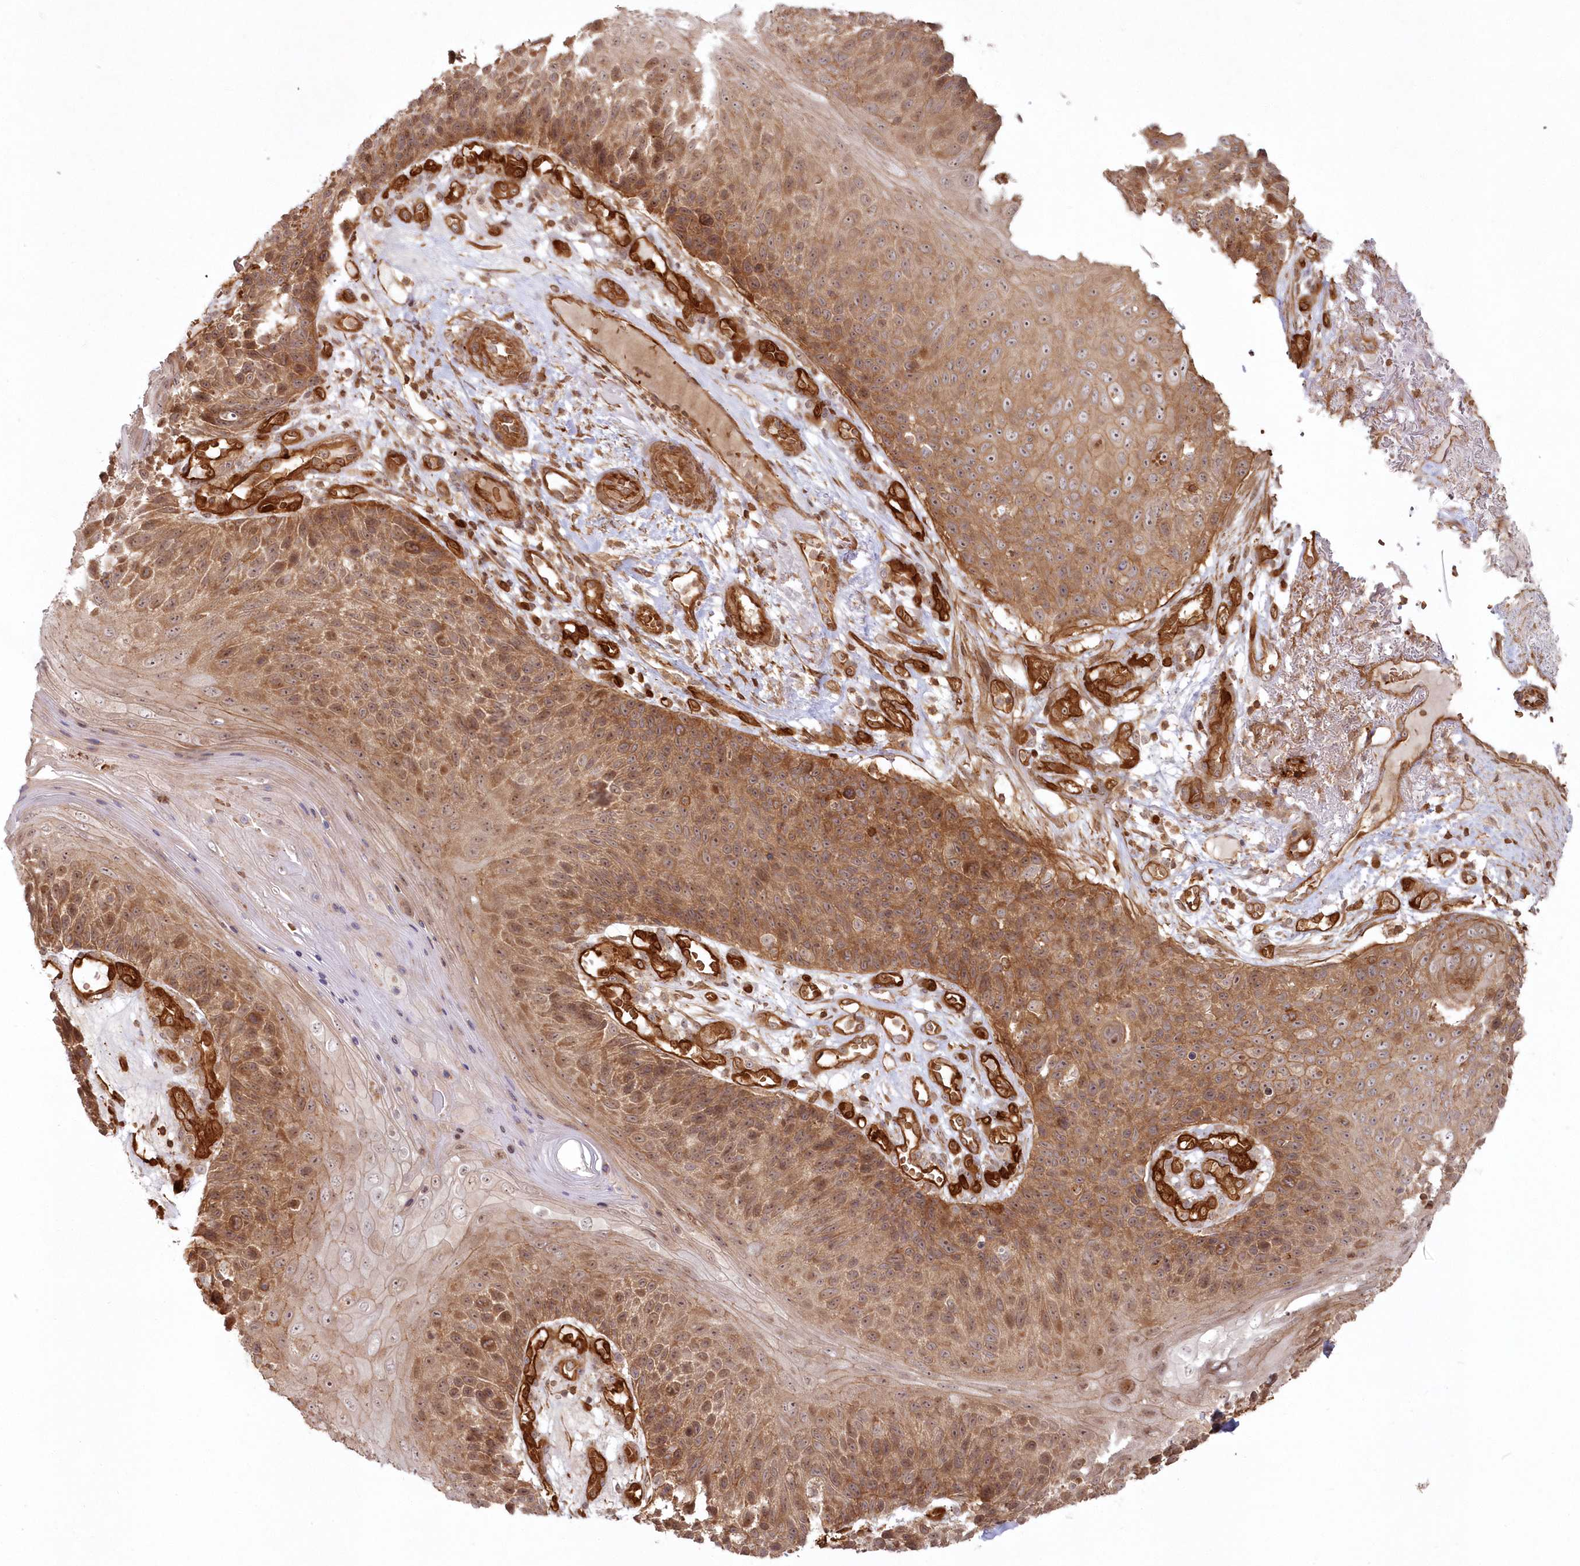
{"staining": {"intensity": "moderate", "quantity": ">75%", "location": "cytoplasmic/membranous"}, "tissue": "skin cancer", "cell_type": "Tumor cells", "image_type": "cancer", "snomed": [{"axis": "morphology", "description": "Squamous cell carcinoma, NOS"}, {"axis": "topography", "description": "Skin"}], "caption": "A brown stain highlights moderate cytoplasmic/membranous positivity of a protein in human skin cancer (squamous cell carcinoma) tumor cells.", "gene": "RGCC", "patient": {"sex": "female", "age": 88}}